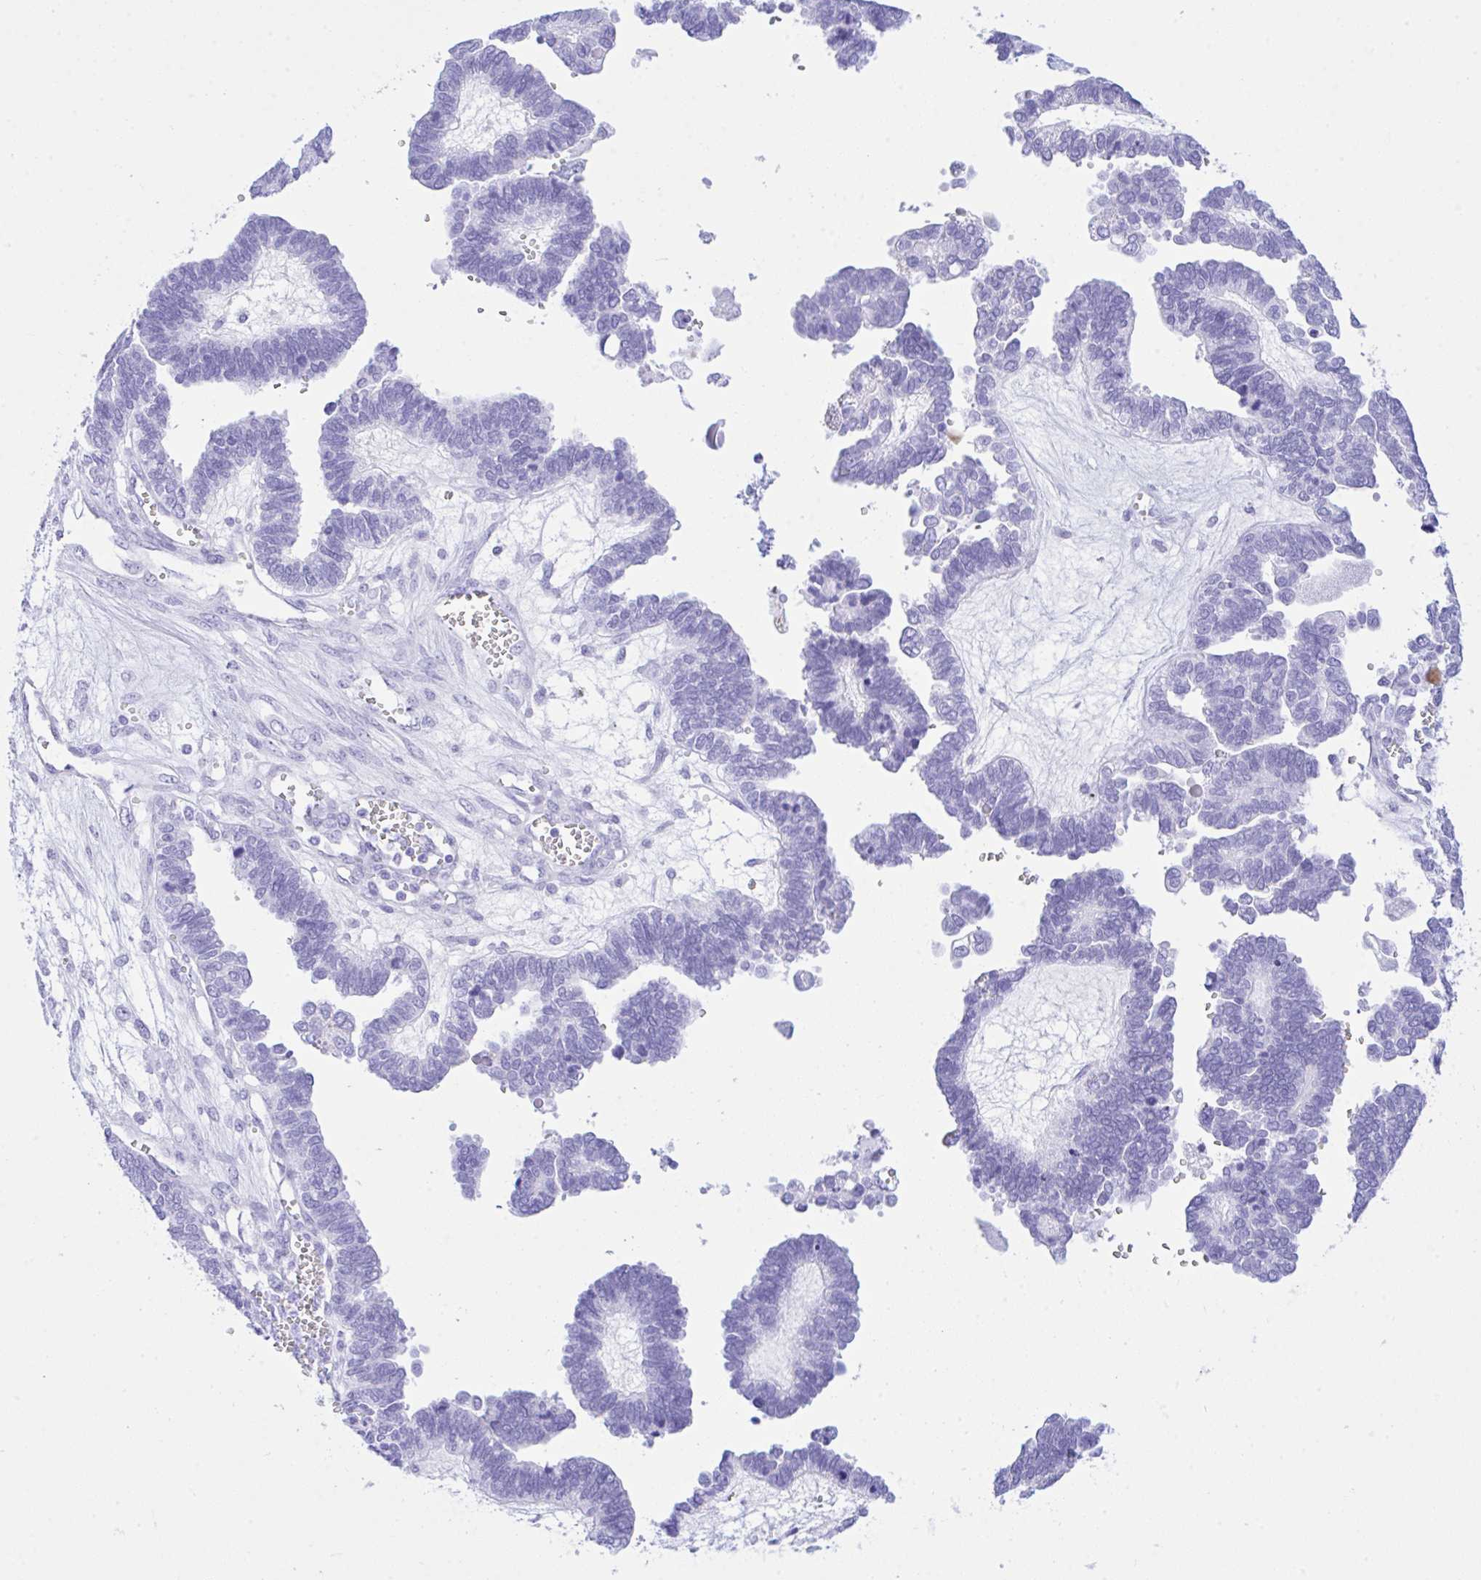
{"staining": {"intensity": "negative", "quantity": "none", "location": "none"}, "tissue": "ovarian cancer", "cell_type": "Tumor cells", "image_type": "cancer", "snomed": [{"axis": "morphology", "description": "Cystadenocarcinoma, serous, NOS"}, {"axis": "topography", "description": "Ovary"}], "caption": "Immunohistochemistry histopathology image of ovarian cancer stained for a protein (brown), which displays no staining in tumor cells.", "gene": "SELENOV", "patient": {"sex": "female", "age": 51}}